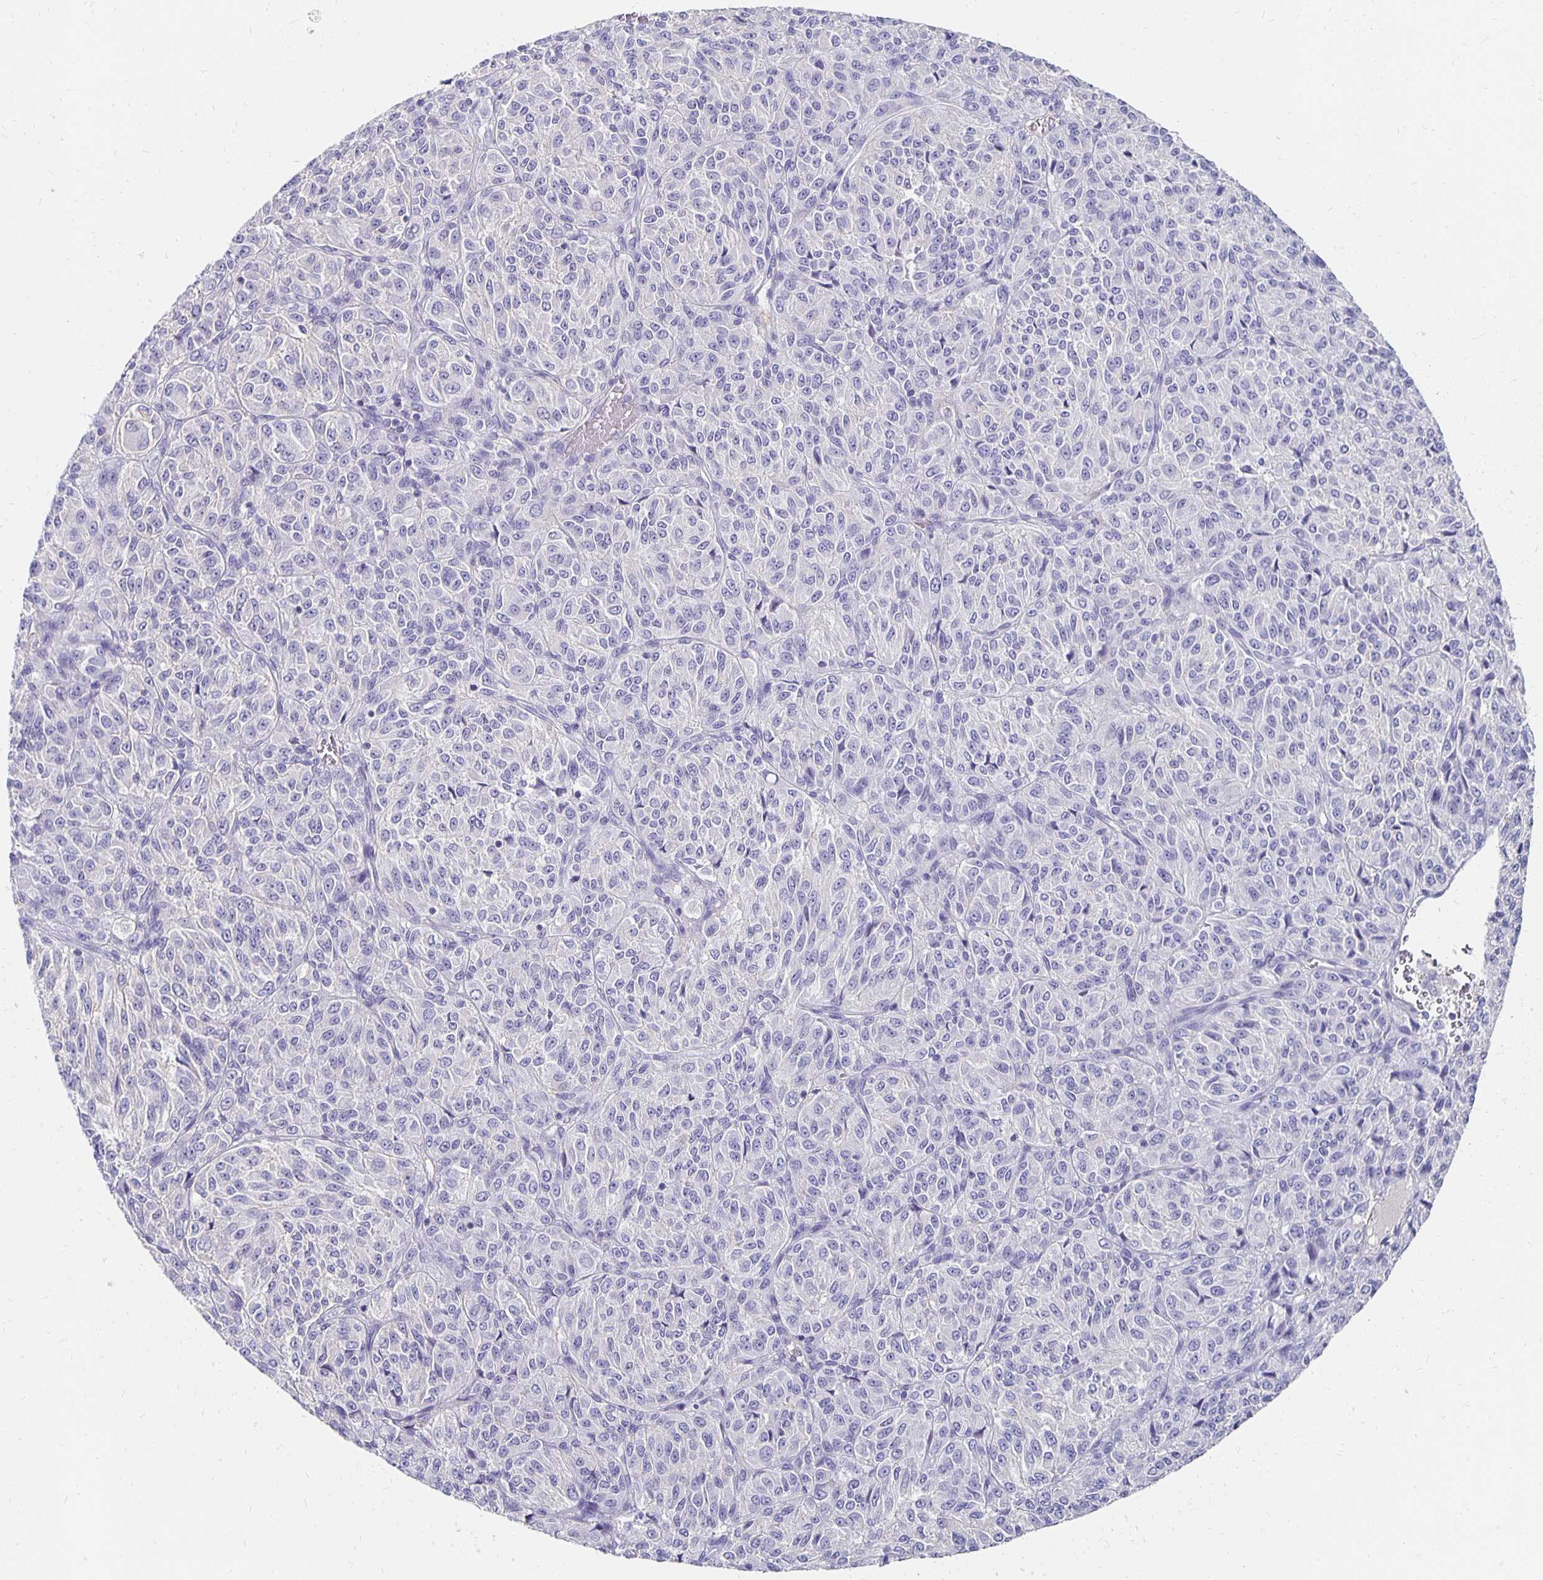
{"staining": {"intensity": "negative", "quantity": "none", "location": "none"}, "tissue": "melanoma", "cell_type": "Tumor cells", "image_type": "cancer", "snomed": [{"axis": "morphology", "description": "Malignant melanoma, Metastatic site"}, {"axis": "topography", "description": "Brain"}], "caption": "Histopathology image shows no protein expression in tumor cells of malignant melanoma (metastatic site) tissue. (DAB (3,3'-diaminobenzidine) IHC with hematoxylin counter stain).", "gene": "APOB", "patient": {"sex": "female", "age": 56}}